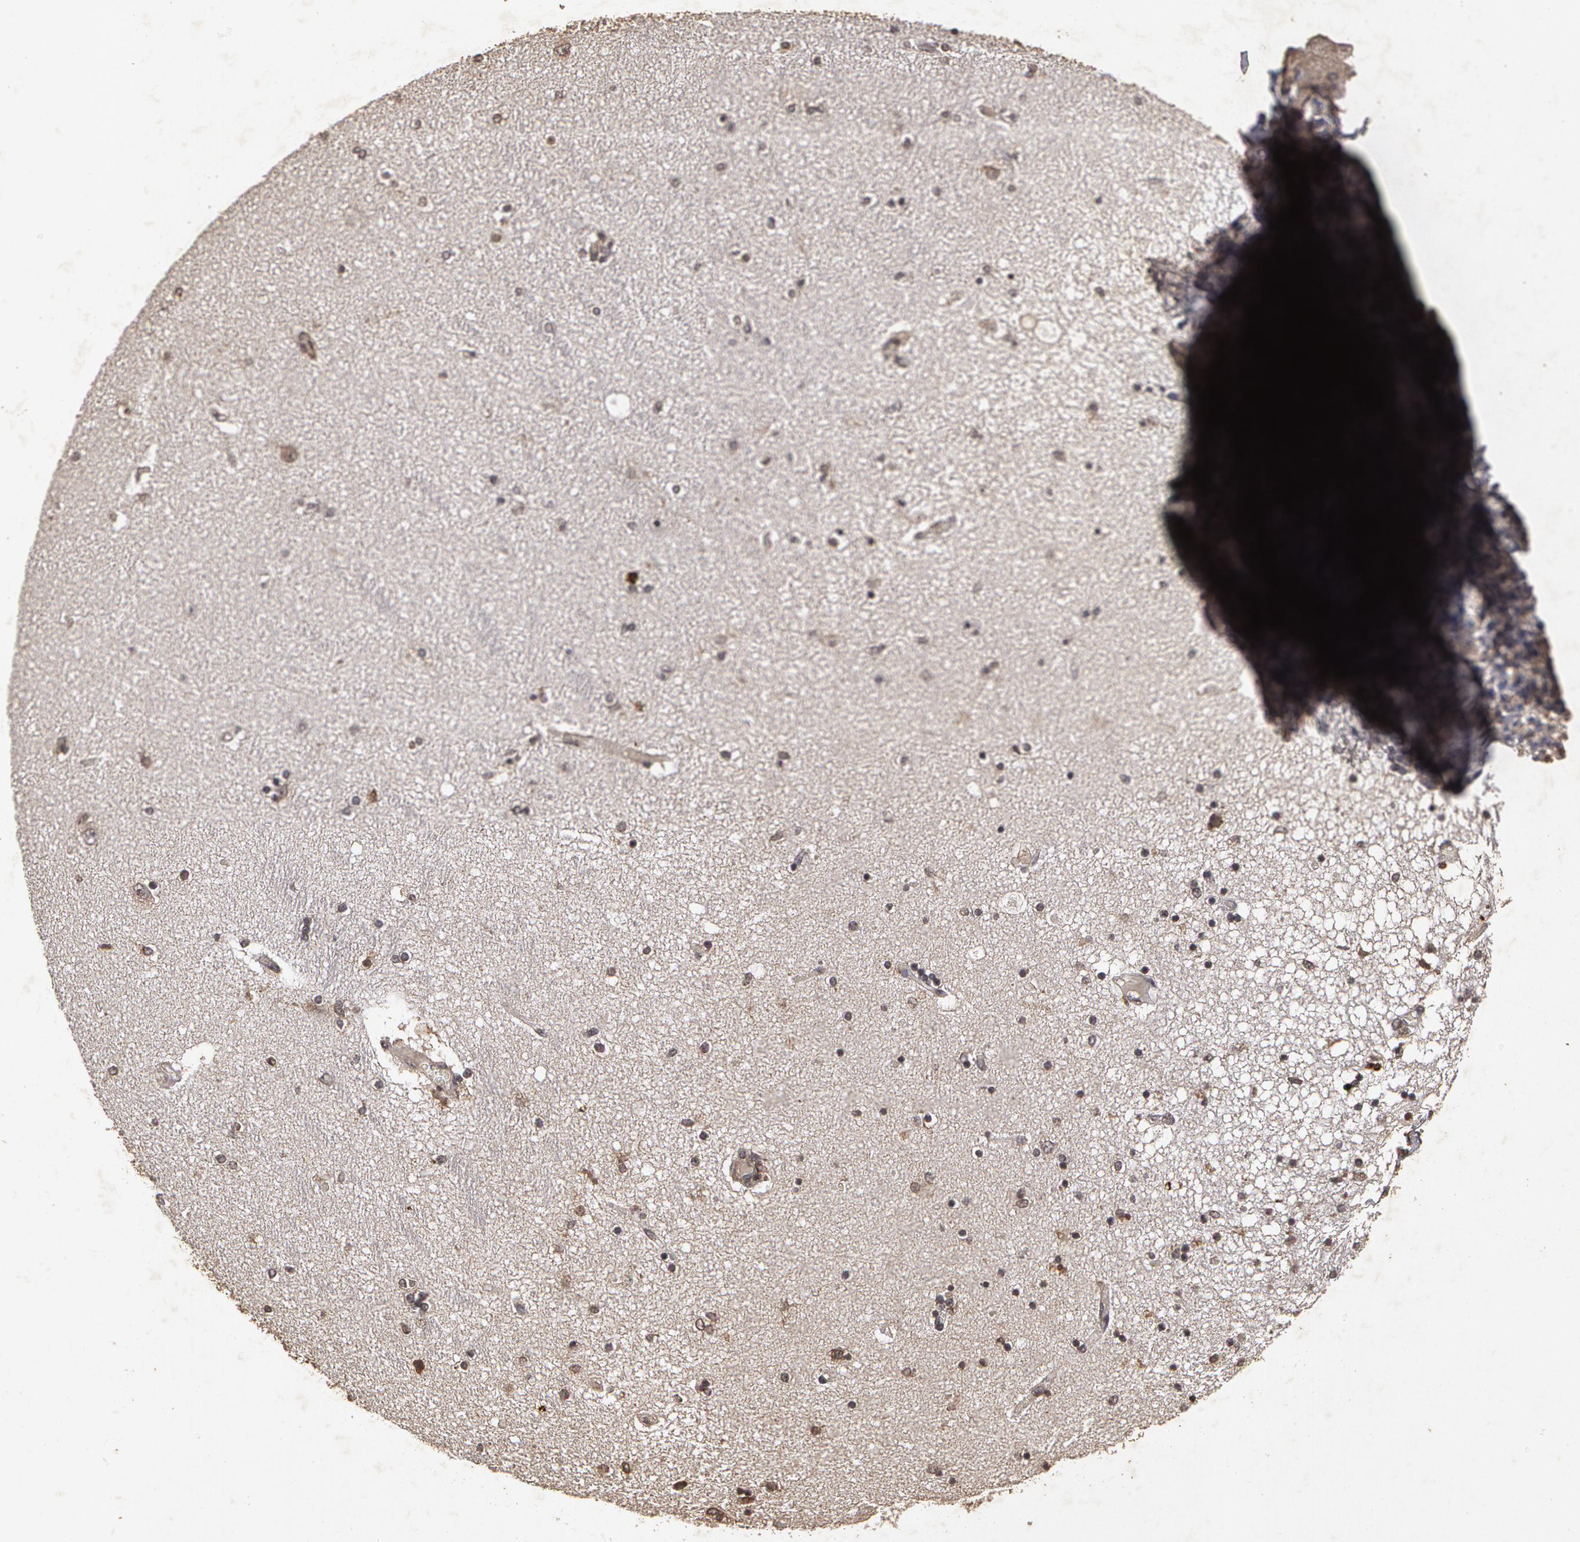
{"staining": {"intensity": "negative", "quantity": "none", "location": "none"}, "tissue": "hippocampus", "cell_type": "Glial cells", "image_type": "normal", "snomed": [{"axis": "morphology", "description": "Normal tissue, NOS"}, {"axis": "topography", "description": "Hippocampus"}], "caption": "This image is of unremarkable hippocampus stained with IHC to label a protein in brown with the nuclei are counter-stained blue. There is no positivity in glial cells. The staining was performed using DAB to visualize the protein expression in brown, while the nuclei were stained in blue with hematoxylin (Magnification: 20x).", "gene": "CALR", "patient": {"sex": "female", "age": 54}}